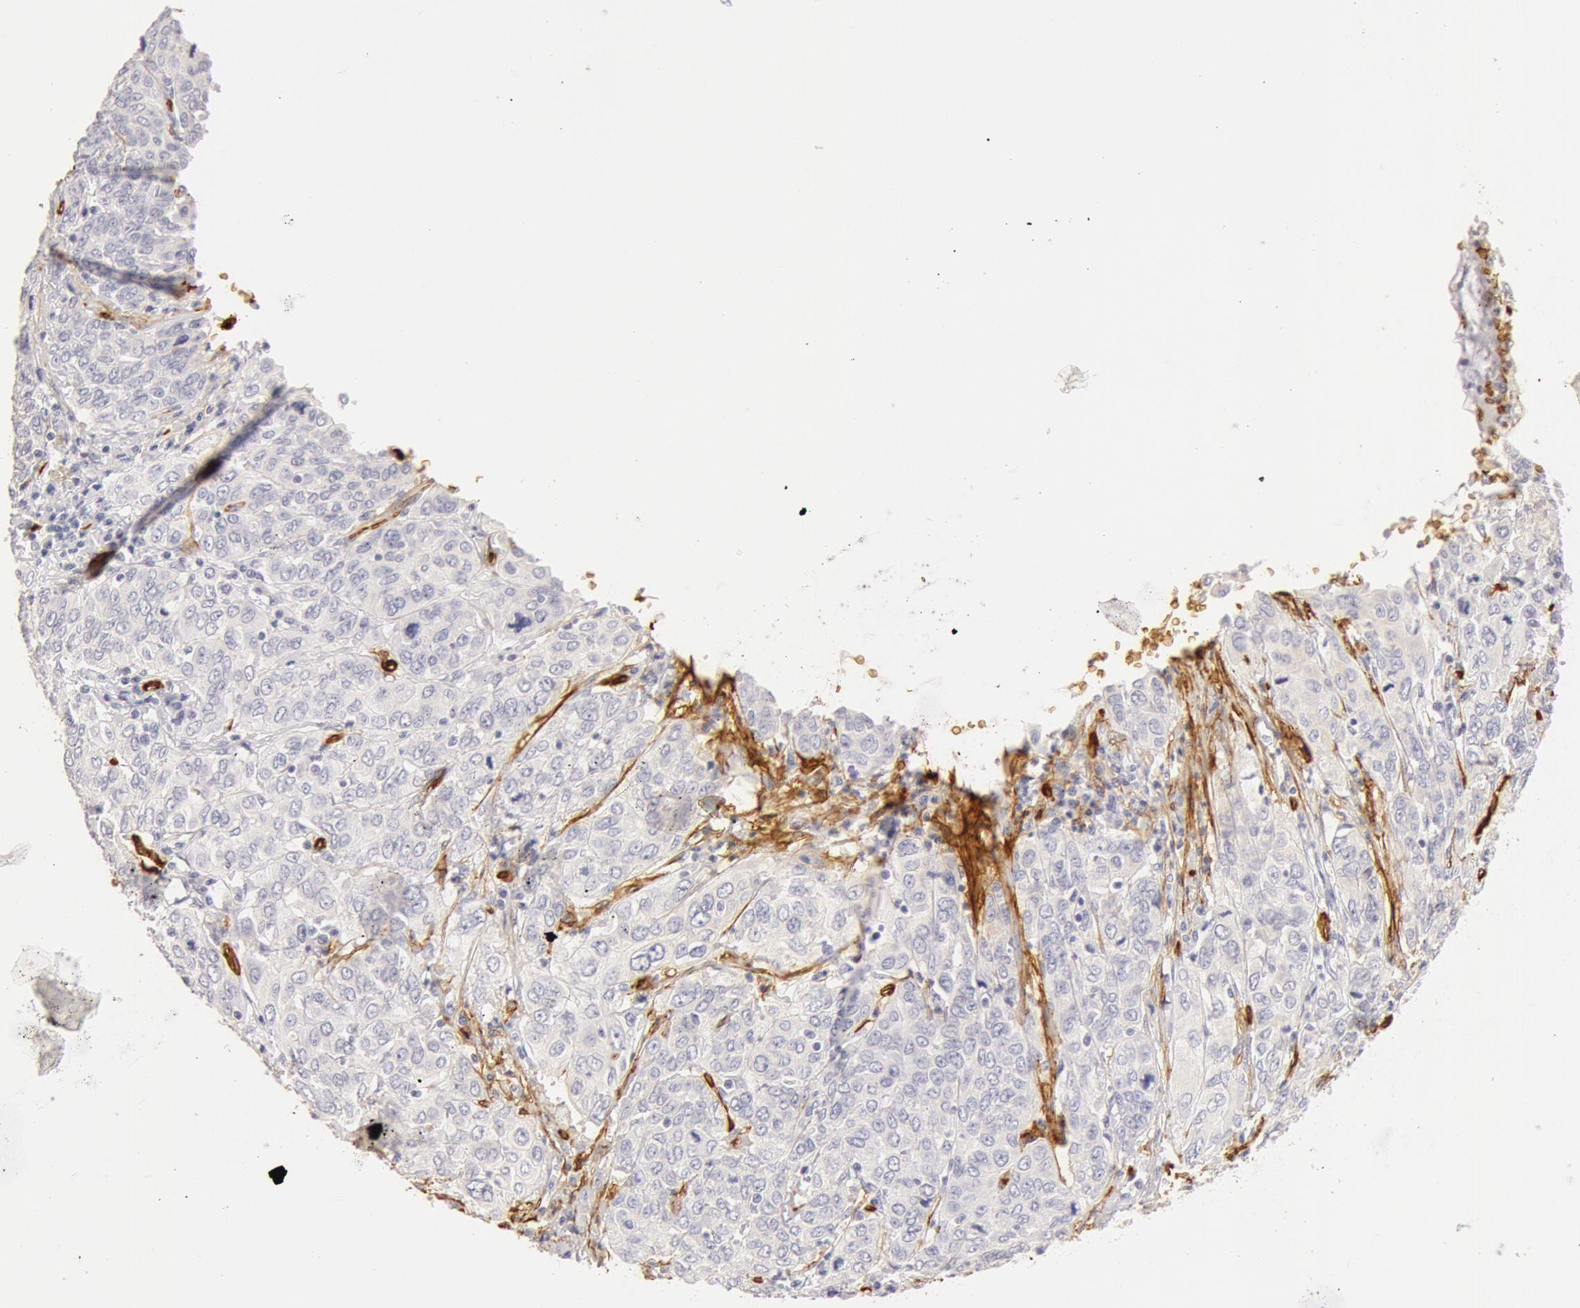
{"staining": {"intensity": "negative", "quantity": "none", "location": "none"}, "tissue": "cervical cancer", "cell_type": "Tumor cells", "image_type": "cancer", "snomed": [{"axis": "morphology", "description": "Squamous cell carcinoma, NOS"}, {"axis": "topography", "description": "Cervix"}], "caption": "The photomicrograph displays no significant staining in tumor cells of squamous cell carcinoma (cervical).", "gene": "AQP1", "patient": {"sex": "female", "age": 38}}